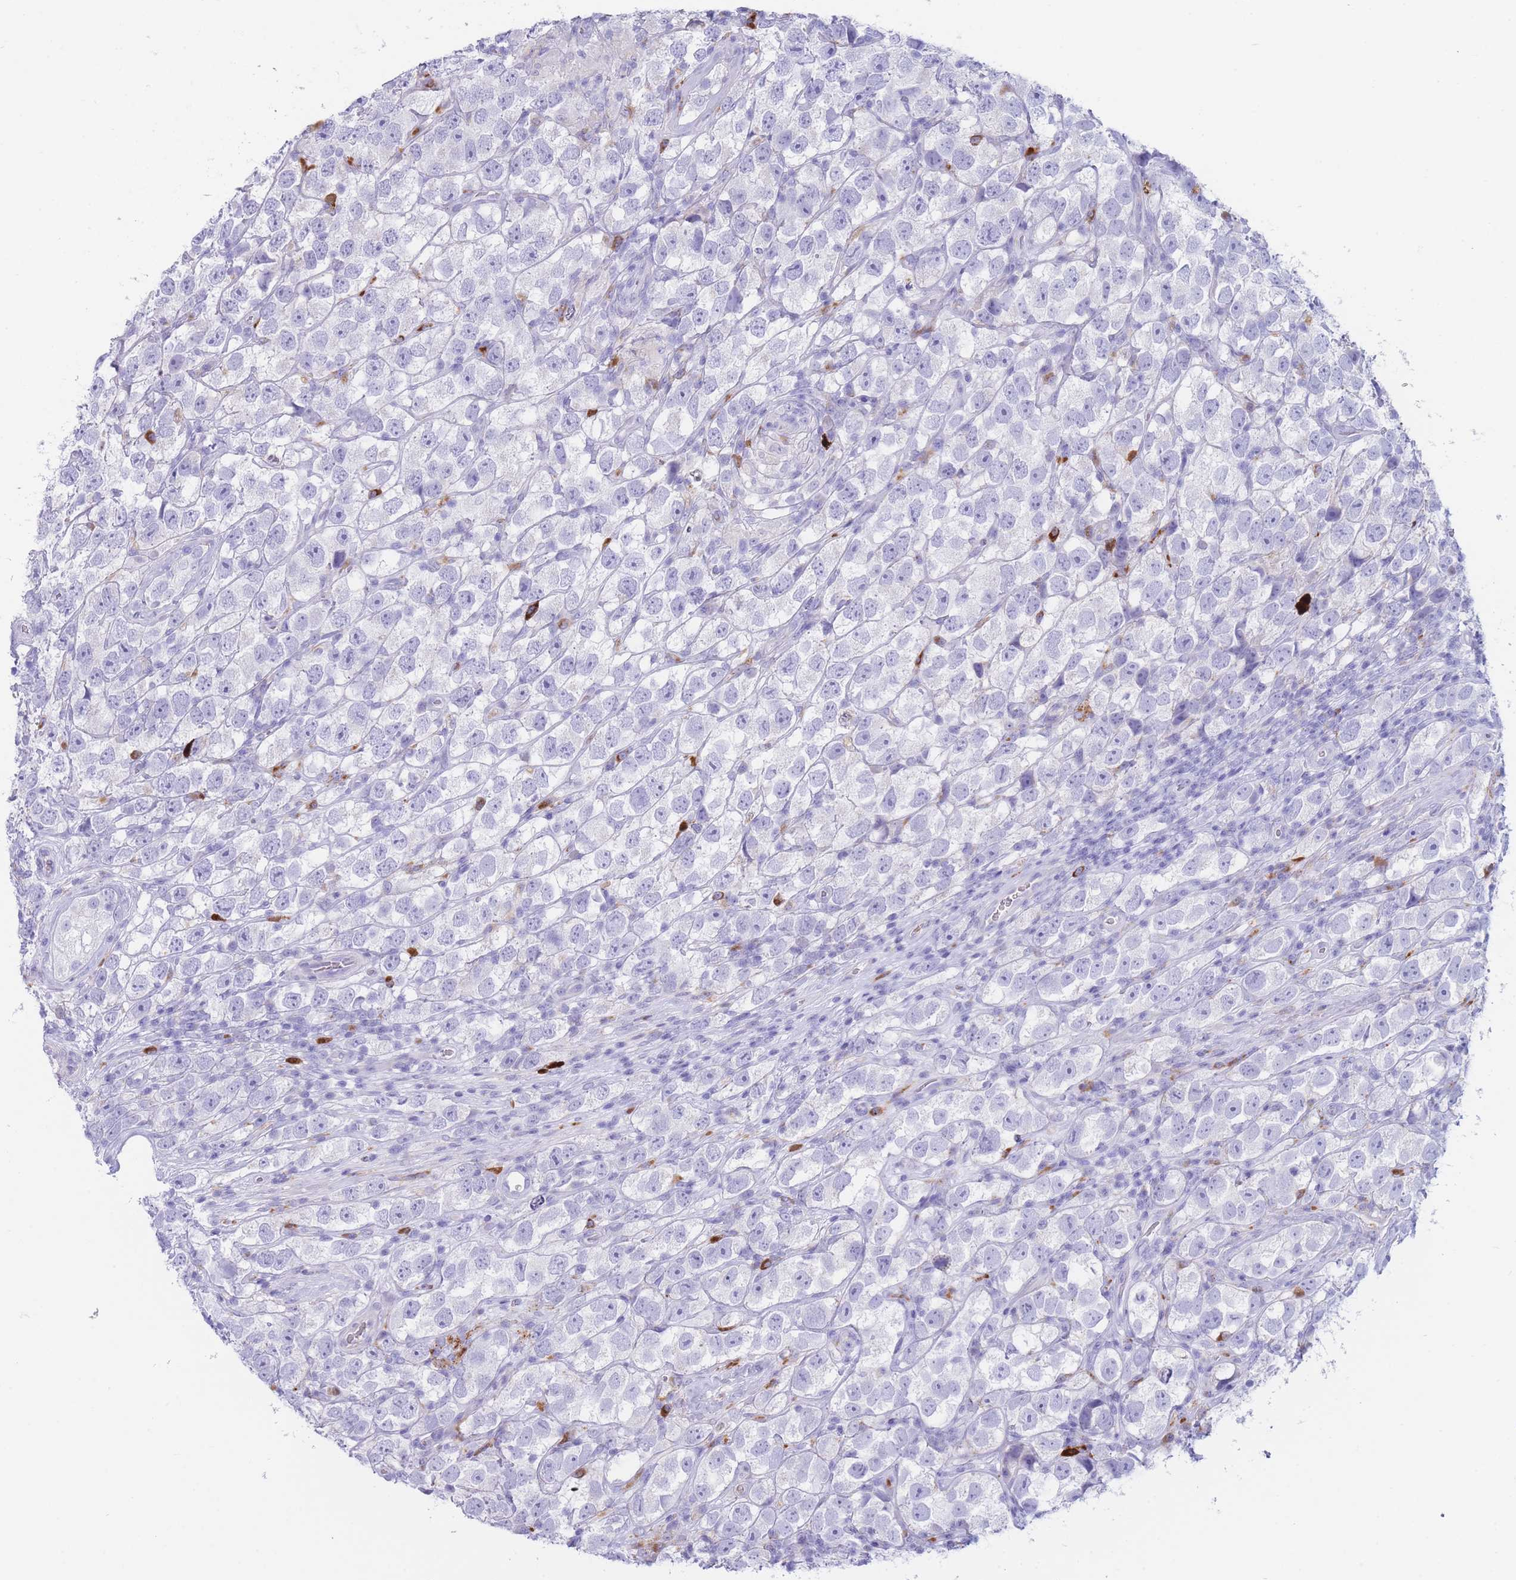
{"staining": {"intensity": "negative", "quantity": "none", "location": "none"}, "tissue": "testis cancer", "cell_type": "Tumor cells", "image_type": "cancer", "snomed": [{"axis": "morphology", "description": "Seminoma, NOS"}, {"axis": "topography", "description": "Testis"}], "caption": "An IHC image of testis cancer is shown. There is no staining in tumor cells of testis cancer.", "gene": "PLBD1", "patient": {"sex": "male", "age": 26}}